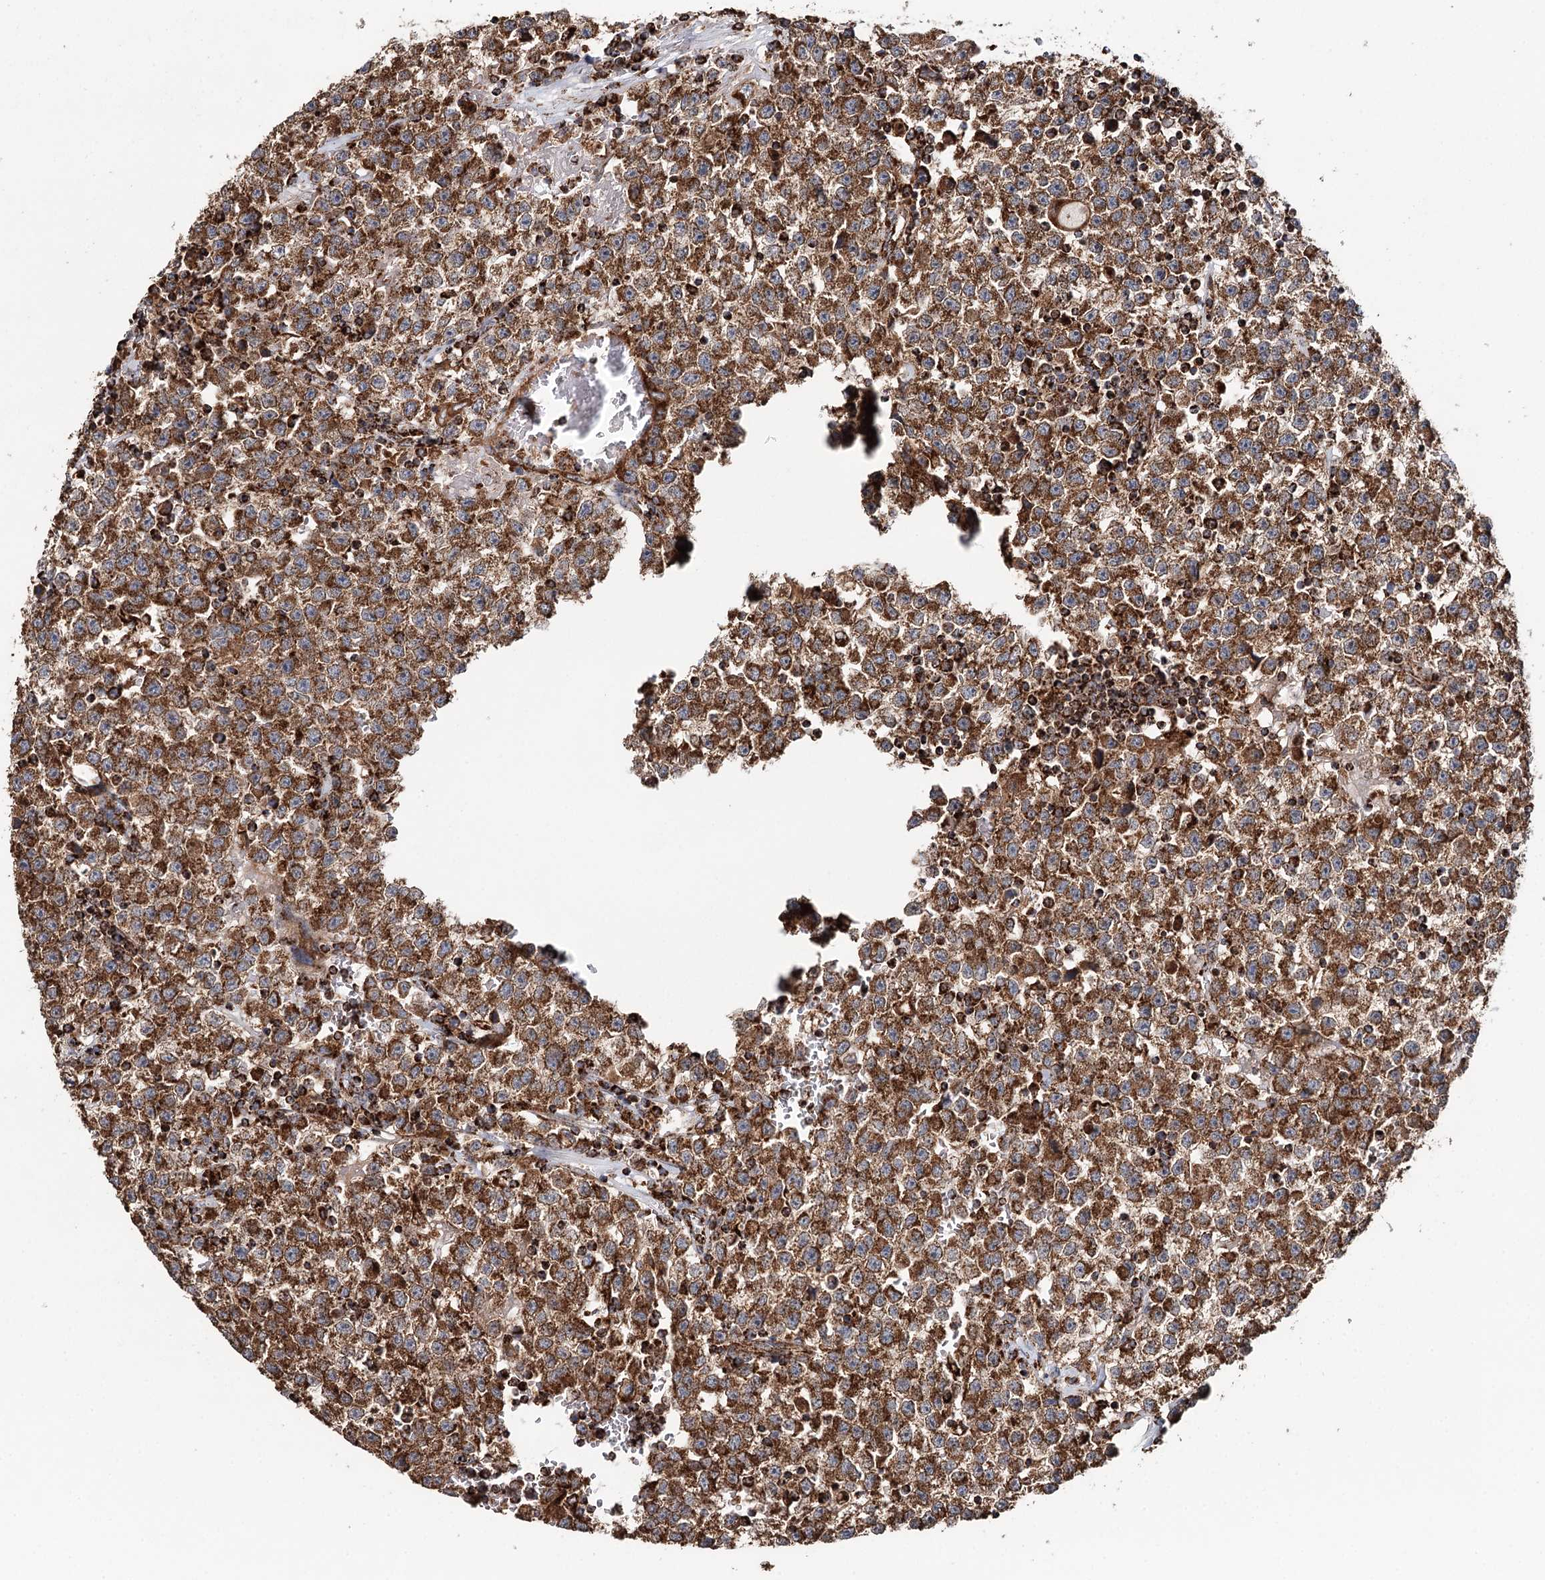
{"staining": {"intensity": "moderate", "quantity": ">75%", "location": "cytoplasmic/membranous"}, "tissue": "testis cancer", "cell_type": "Tumor cells", "image_type": "cancer", "snomed": [{"axis": "morphology", "description": "Seminoma, NOS"}, {"axis": "topography", "description": "Testis"}], "caption": "The immunohistochemical stain highlights moderate cytoplasmic/membranous expression in tumor cells of testis seminoma tissue.", "gene": "APH1A", "patient": {"sex": "male", "age": 22}}